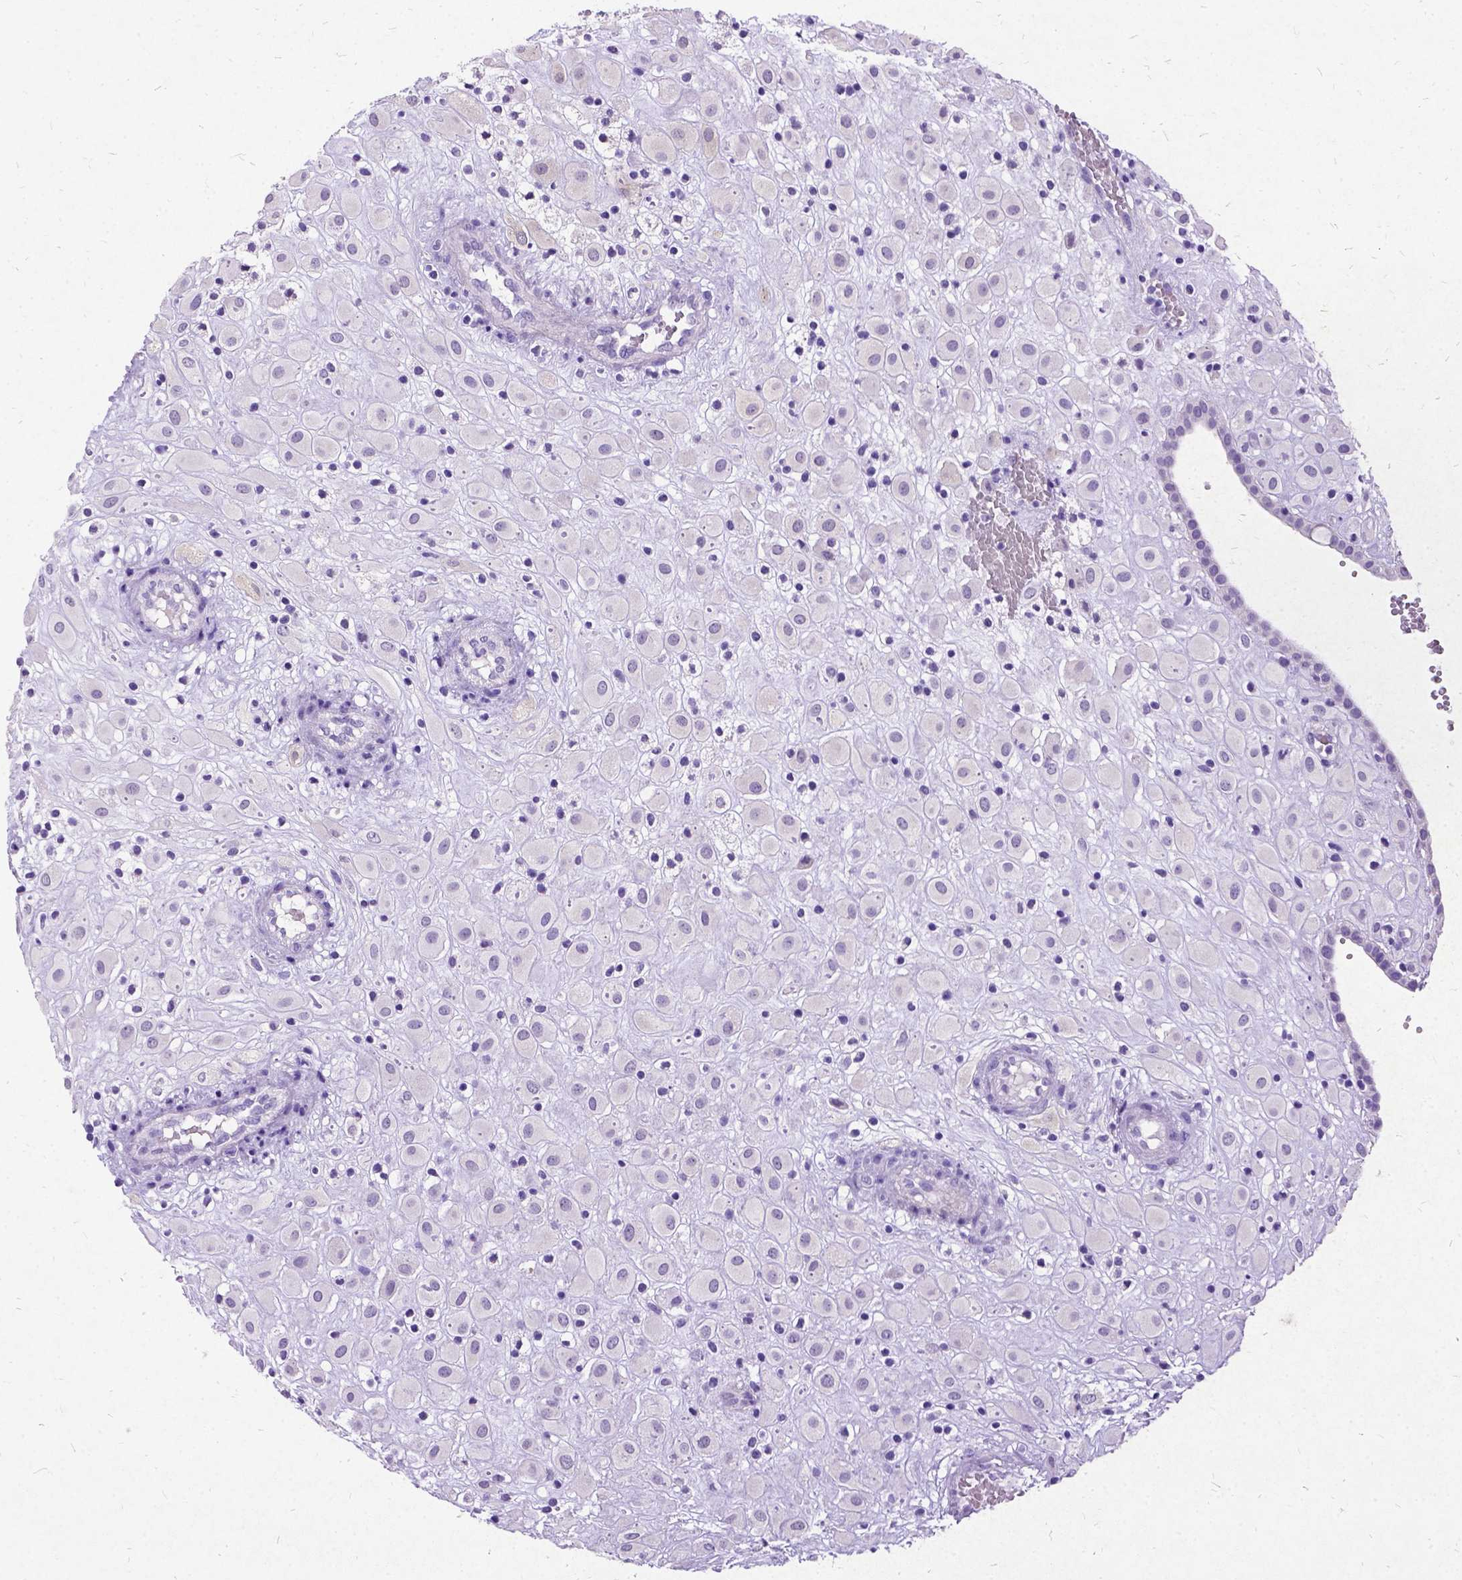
{"staining": {"intensity": "negative", "quantity": "none", "location": "none"}, "tissue": "placenta", "cell_type": "Decidual cells", "image_type": "normal", "snomed": [{"axis": "morphology", "description": "Normal tissue, NOS"}, {"axis": "topography", "description": "Placenta"}], "caption": "This micrograph is of unremarkable placenta stained with immunohistochemistry (IHC) to label a protein in brown with the nuclei are counter-stained blue. There is no expression in decidual cells.", "gene": "NEUROD4", "patient": {"sex": "female", "age": 24}}